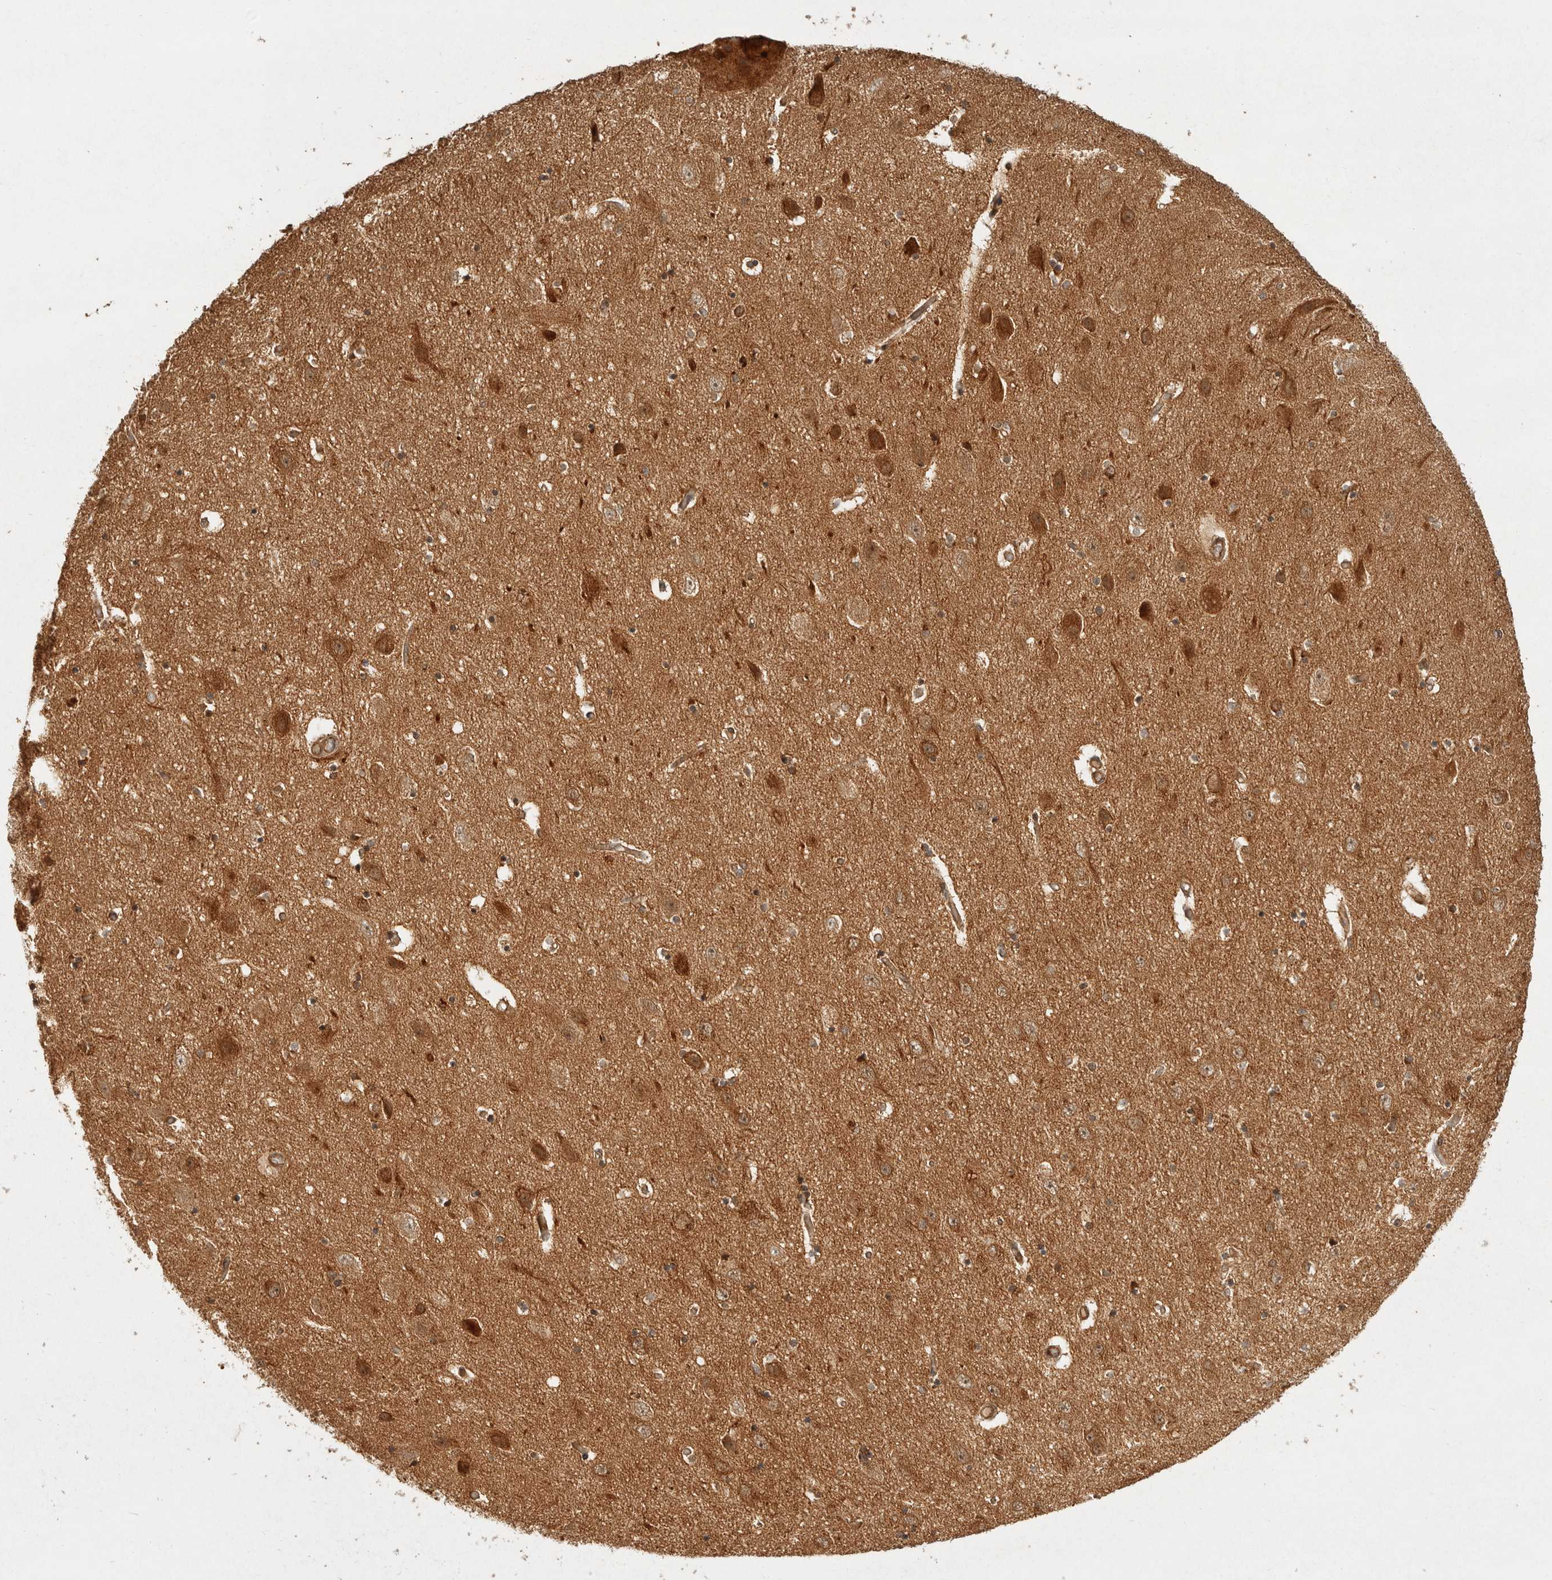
{"staining": {"intensity": "moderate", "quantity": "25%-75%", "location": "cytoplasmic/membranous"}, "tissue": "hippocampus", "cell_type": "Glial cells", "image_type": "normal", "snomed": [{"axis": "morphology", "description": "Normal tissue, NOS"}, {"axis": "topography", "description": "Hippocampus"}], "caption": "Immunohistochemical staining of normal hippocampus reveals 25%-75% levels of moderate cytoplasmic/membranous protein positivity in about 25%-75% of glial cells. (IHC, brightfield microscopy, high magnification).", "gene": "CAMSAP2", "patient": {"sex": "female", "age": 54}}